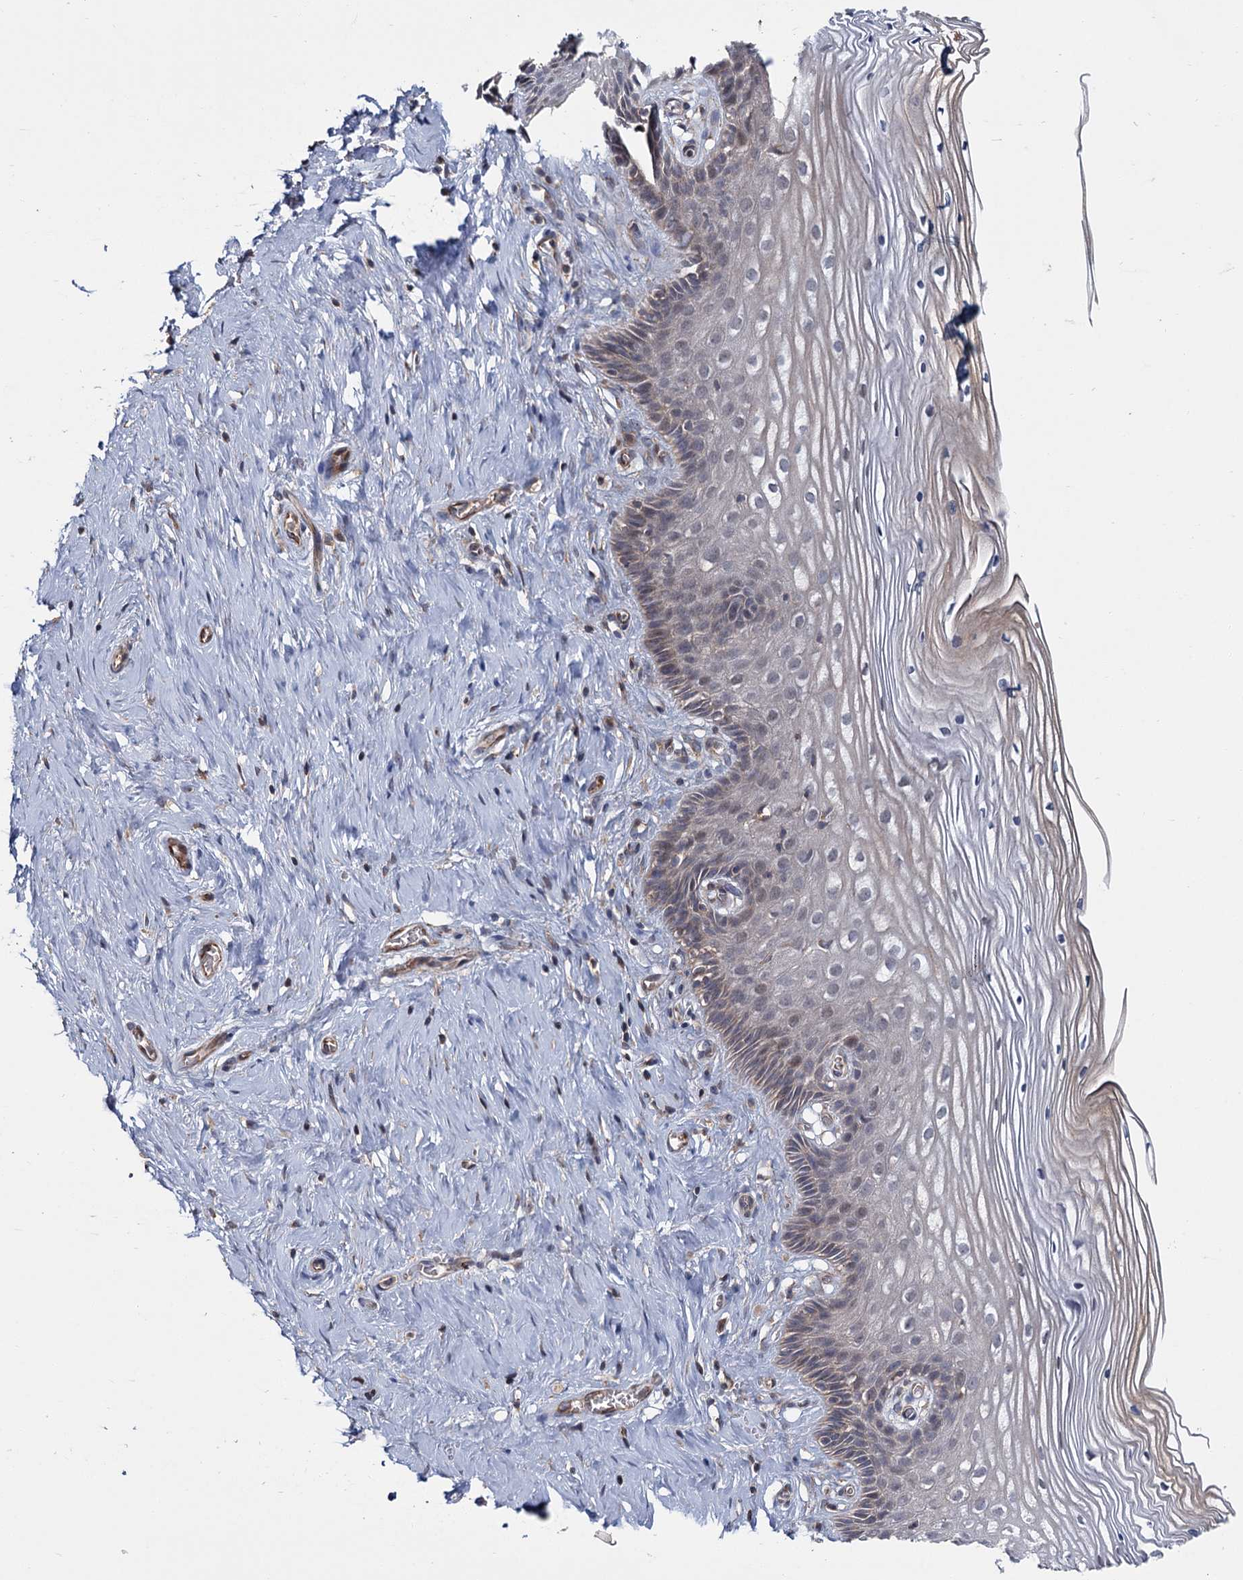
{"staining": {"intensity": "moderate", "quantity": ">75%", "location": "cytoplasmic/membranous"}, "tissue": "cervix", "cell_type": "Glandular cells", "image_type": "normal", "snomed": [{"axis": "morphology", "description": "Normal tissue, NOS"}, {"axis": "topography", "description": "Cervix"}], "caption": "Human cervix stained with a protein marker reveals moderate staining in glandular cells.", "gene": "MTRR", "patient": {"sex": "female", "age": 33}}